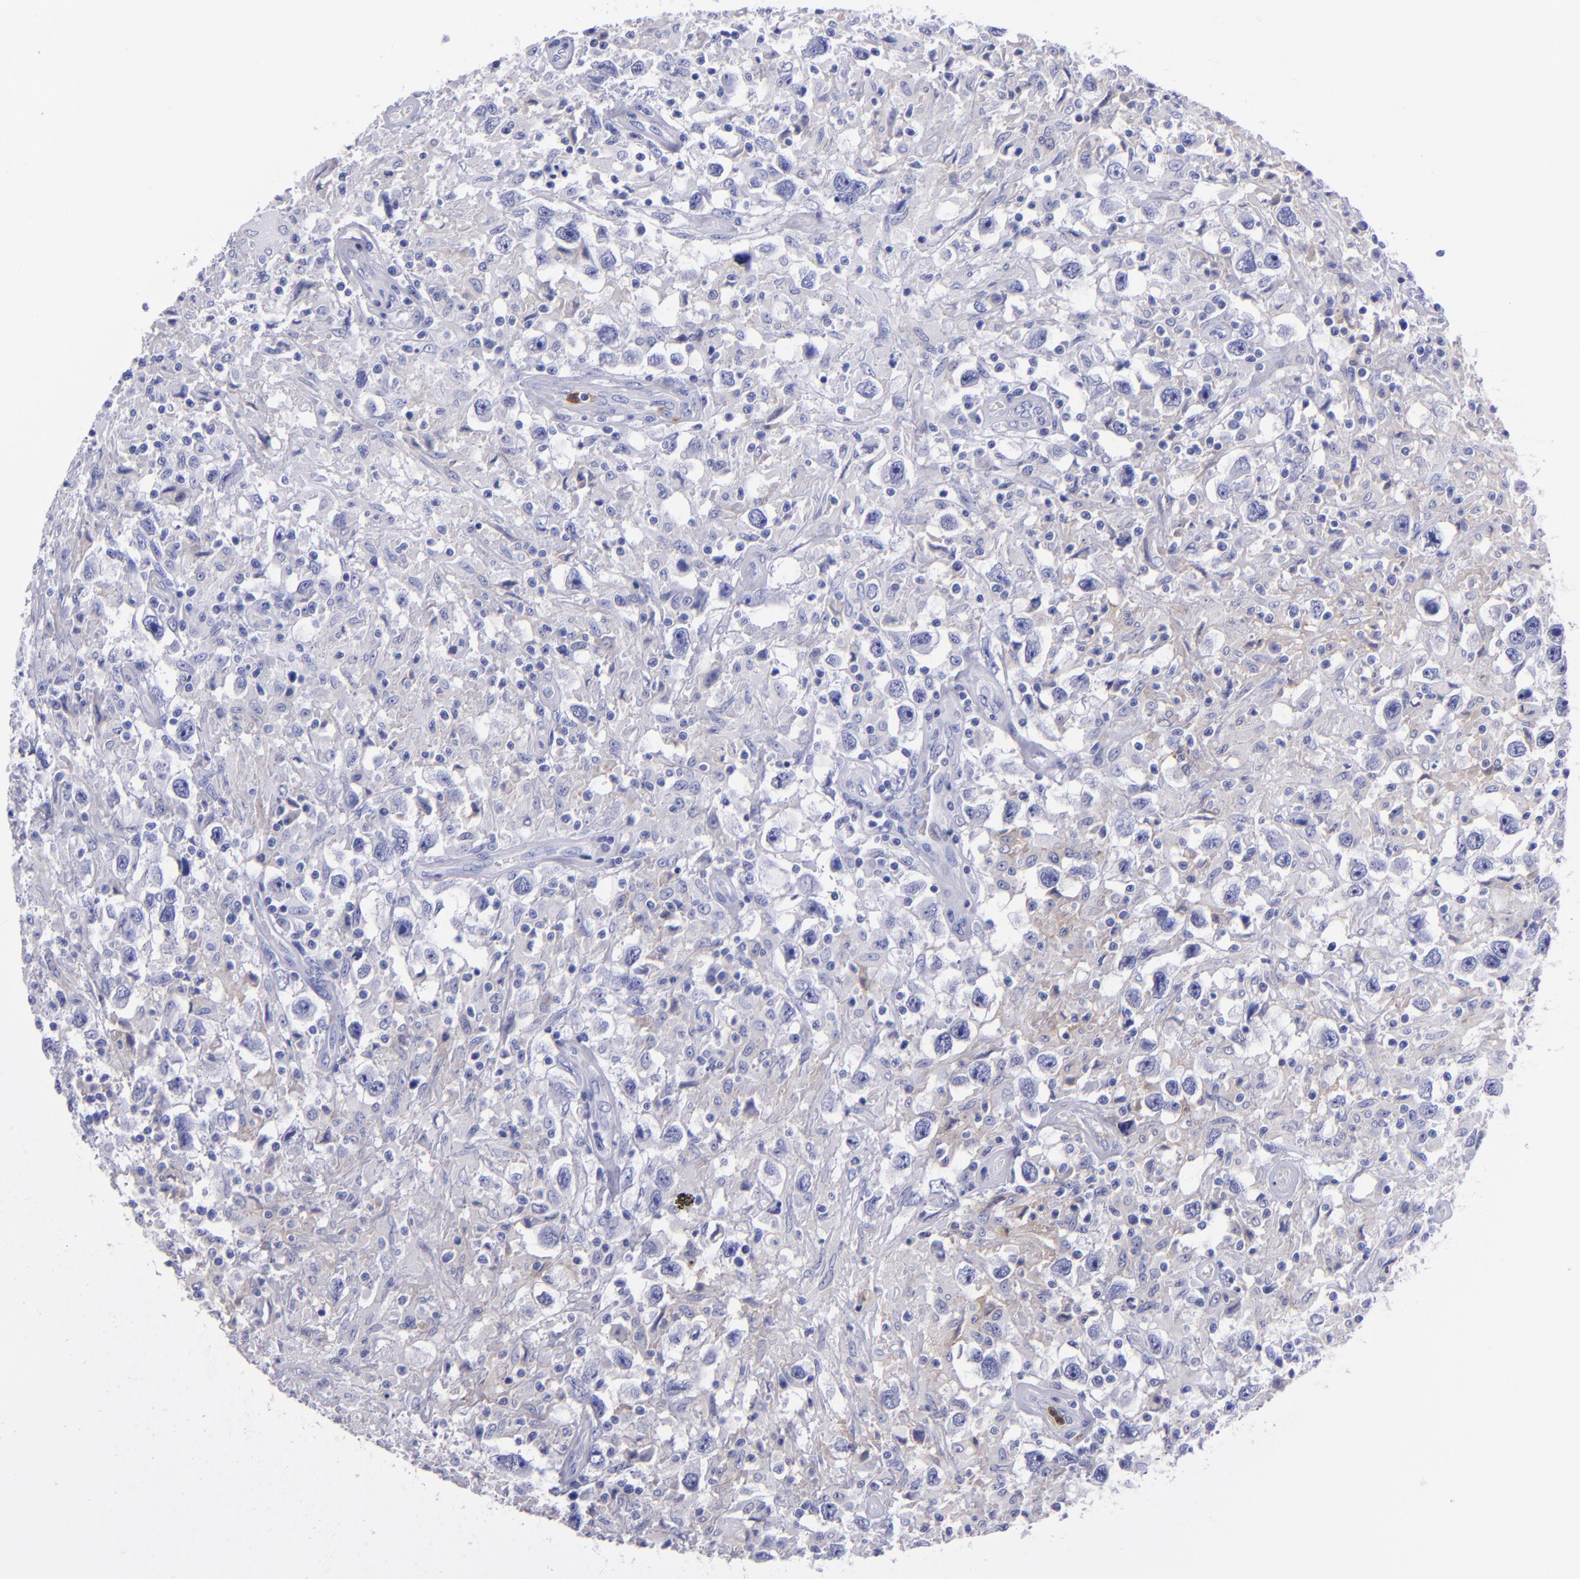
{"staining": {"intensity": "negative", "quantity": "none", "location": "none"}, "tissue": "testis cancer", "cell_type": "Tumor cells", "image_type": "cancer", "snomed": [{"axis": "morphology", "description": "Seminoma, NOS"}, {"axis": "topography", "description": "Testis"}], "caption": "Protein analysis of testis seminoma reveals no significant staining in tumor cells.", "gene": "CR1", "patient": {"sex": "male", "age": 34}}